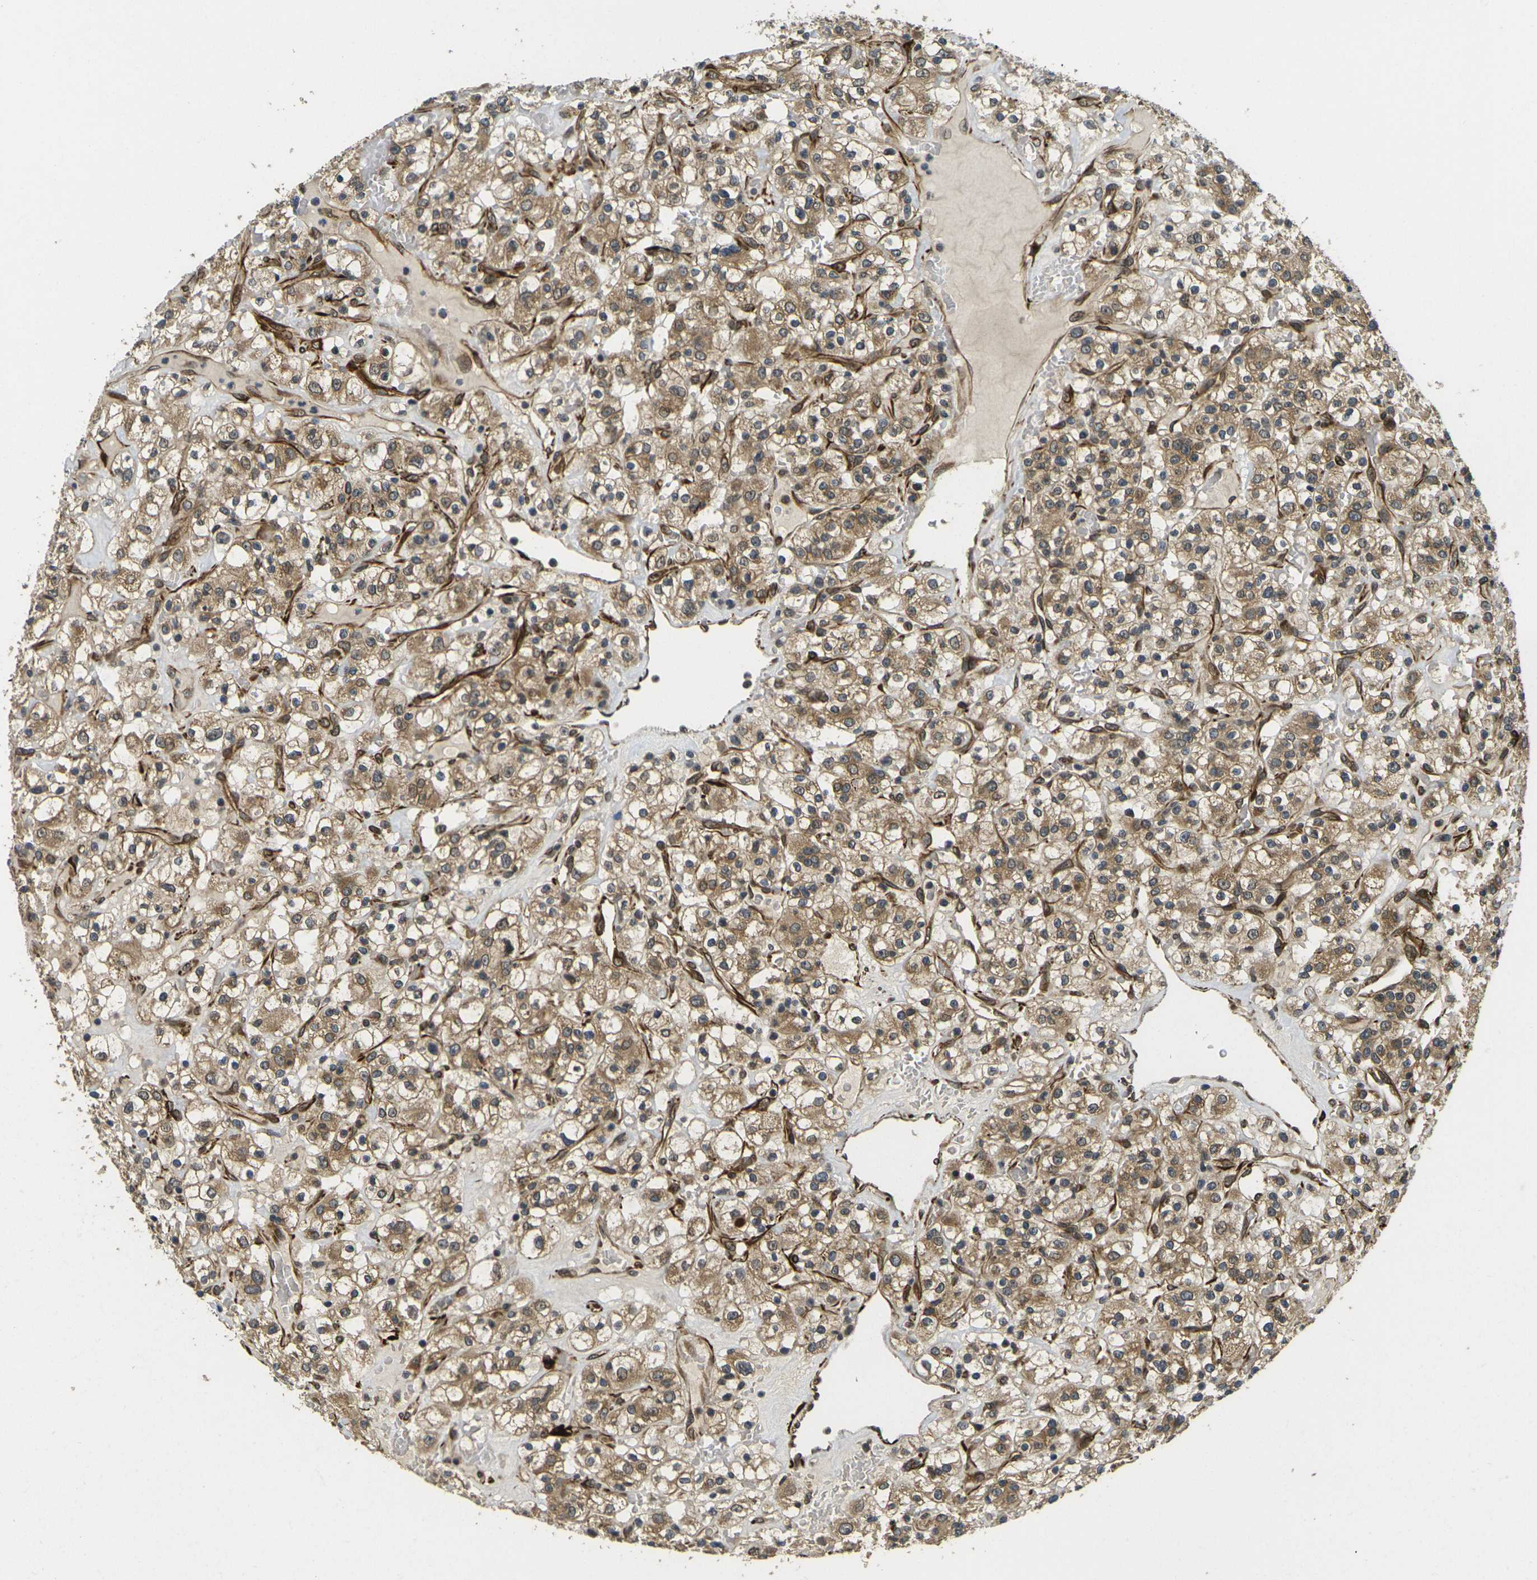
{"staining": {"intensity": "moderate", "quantity": ">75%", "location": "cytoplasmic/membranous"}, "tissue": "renal cancer", "cell_type": "Tumor cells", "image_type": "cancer", "snomed": [{"axis": "morphology", "description": "Normal tissue, NOS"}, {"axis": "morphology", "description": "Adenocarcinoma, NOS"}, {"axis": "topography", "description": "Kidney"}], "caption": "Immunohistochemistry (IHC) micrograph of neoplastic tissue: adenocarcinoma (renal) stained using immunohistochemistry reveals medium levels of moderate protein expression localized specifically in the cytoplasmic/membranous of tumor cells, appearing as a cytoplasmic/membranous brown color.", "gene": "FUT11", "patient": {"sex": "female", "age": 72}}